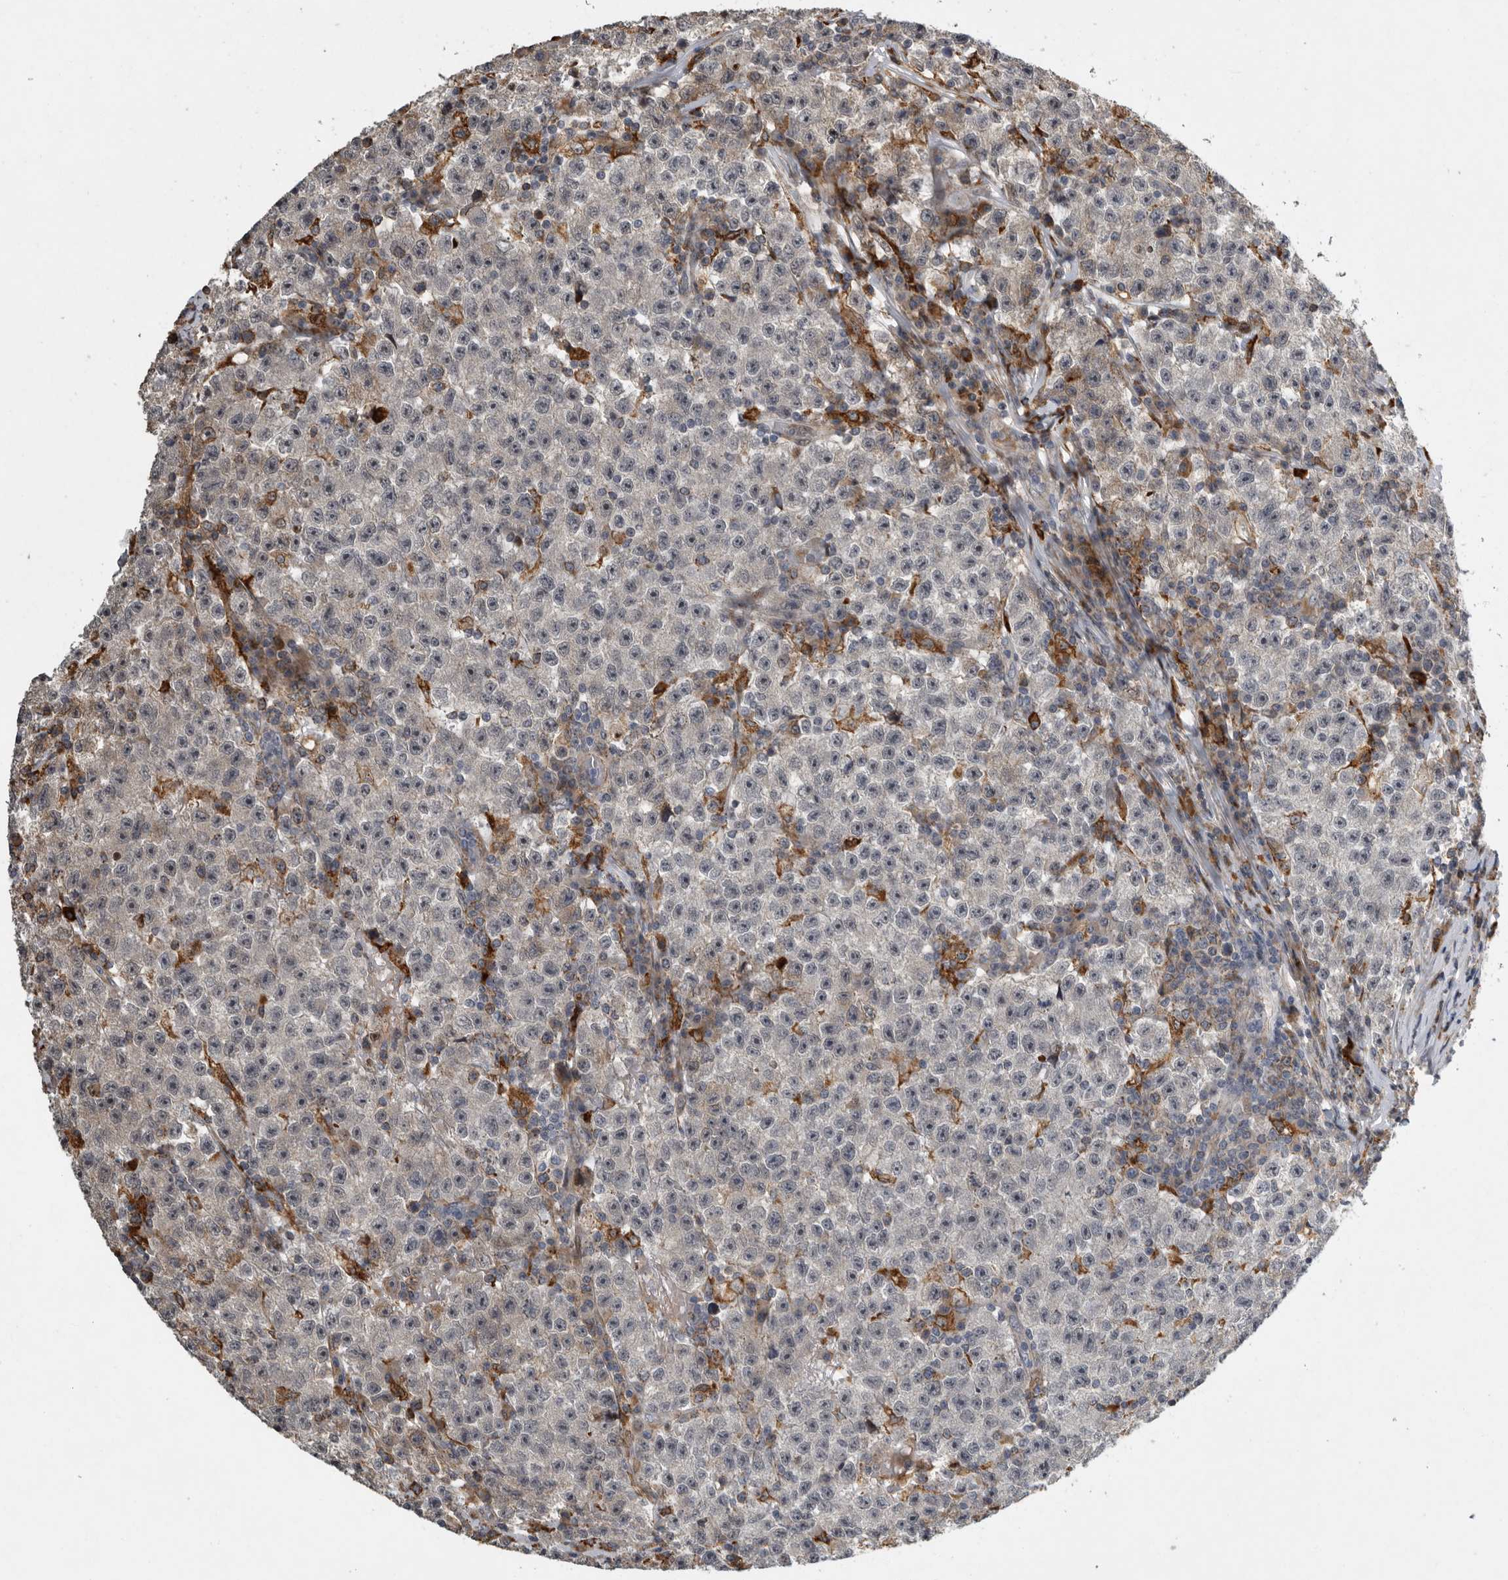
{"staining": {"intensity": "negative", "quantity": "none", "location": "none"}, "tissue": "testis cancer", "cell_type": "Tumor cells", "image_type": "cancer", "snomed": [{"axis": "morphology", "description": "Seminoma, NOS"}, {"axis": "topography", "description": "Testis"}], "caption": "Seminoma (testis) was stained to show a protein in brown. There is no significant staining in tumor cells. (DAB (3,3'-diaminobenzidine) immunohistochemistry with hematoxylin counter stain).", "gene": "MPDZ", "patient": {"sex": "male", "age": 22}}